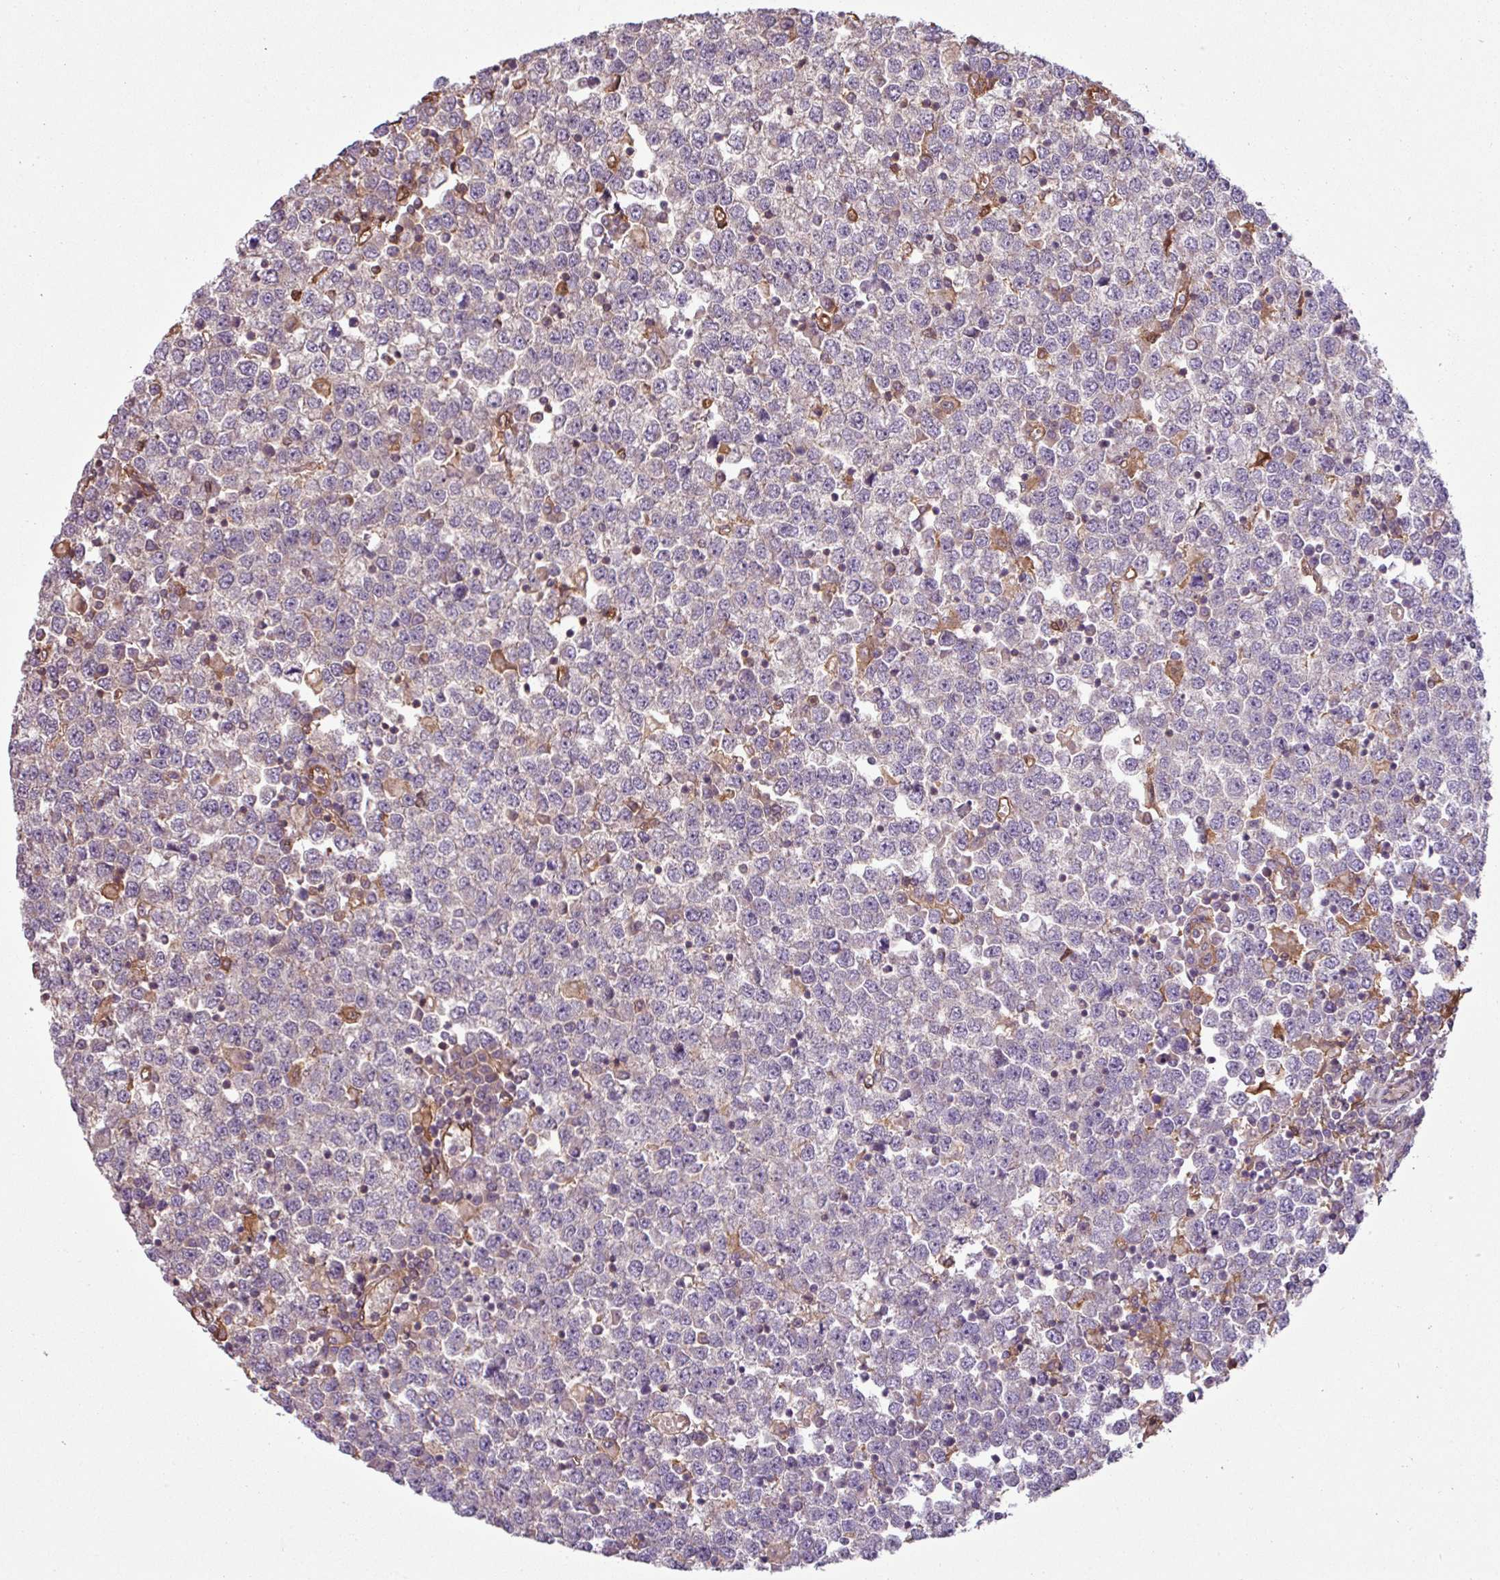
{"staining": {"intensity": "negative", "quantity": "none", "location": "none"}, "tissue": "testis cancer", "cell_type": "Tumor cells", "image_type": "cancer", "snomed": [{"axis": "morphology", "description": "Seminoma, NOS"}, {"axis": "topography", "description": "Testis"}], "caption": "An IHC photomicrograph of testis seminoma is shown. There is no staining in tumor cells of testis seminoma.", "gene": "SH3BGRL", "patient": {"sex": "male", "age": 65}}